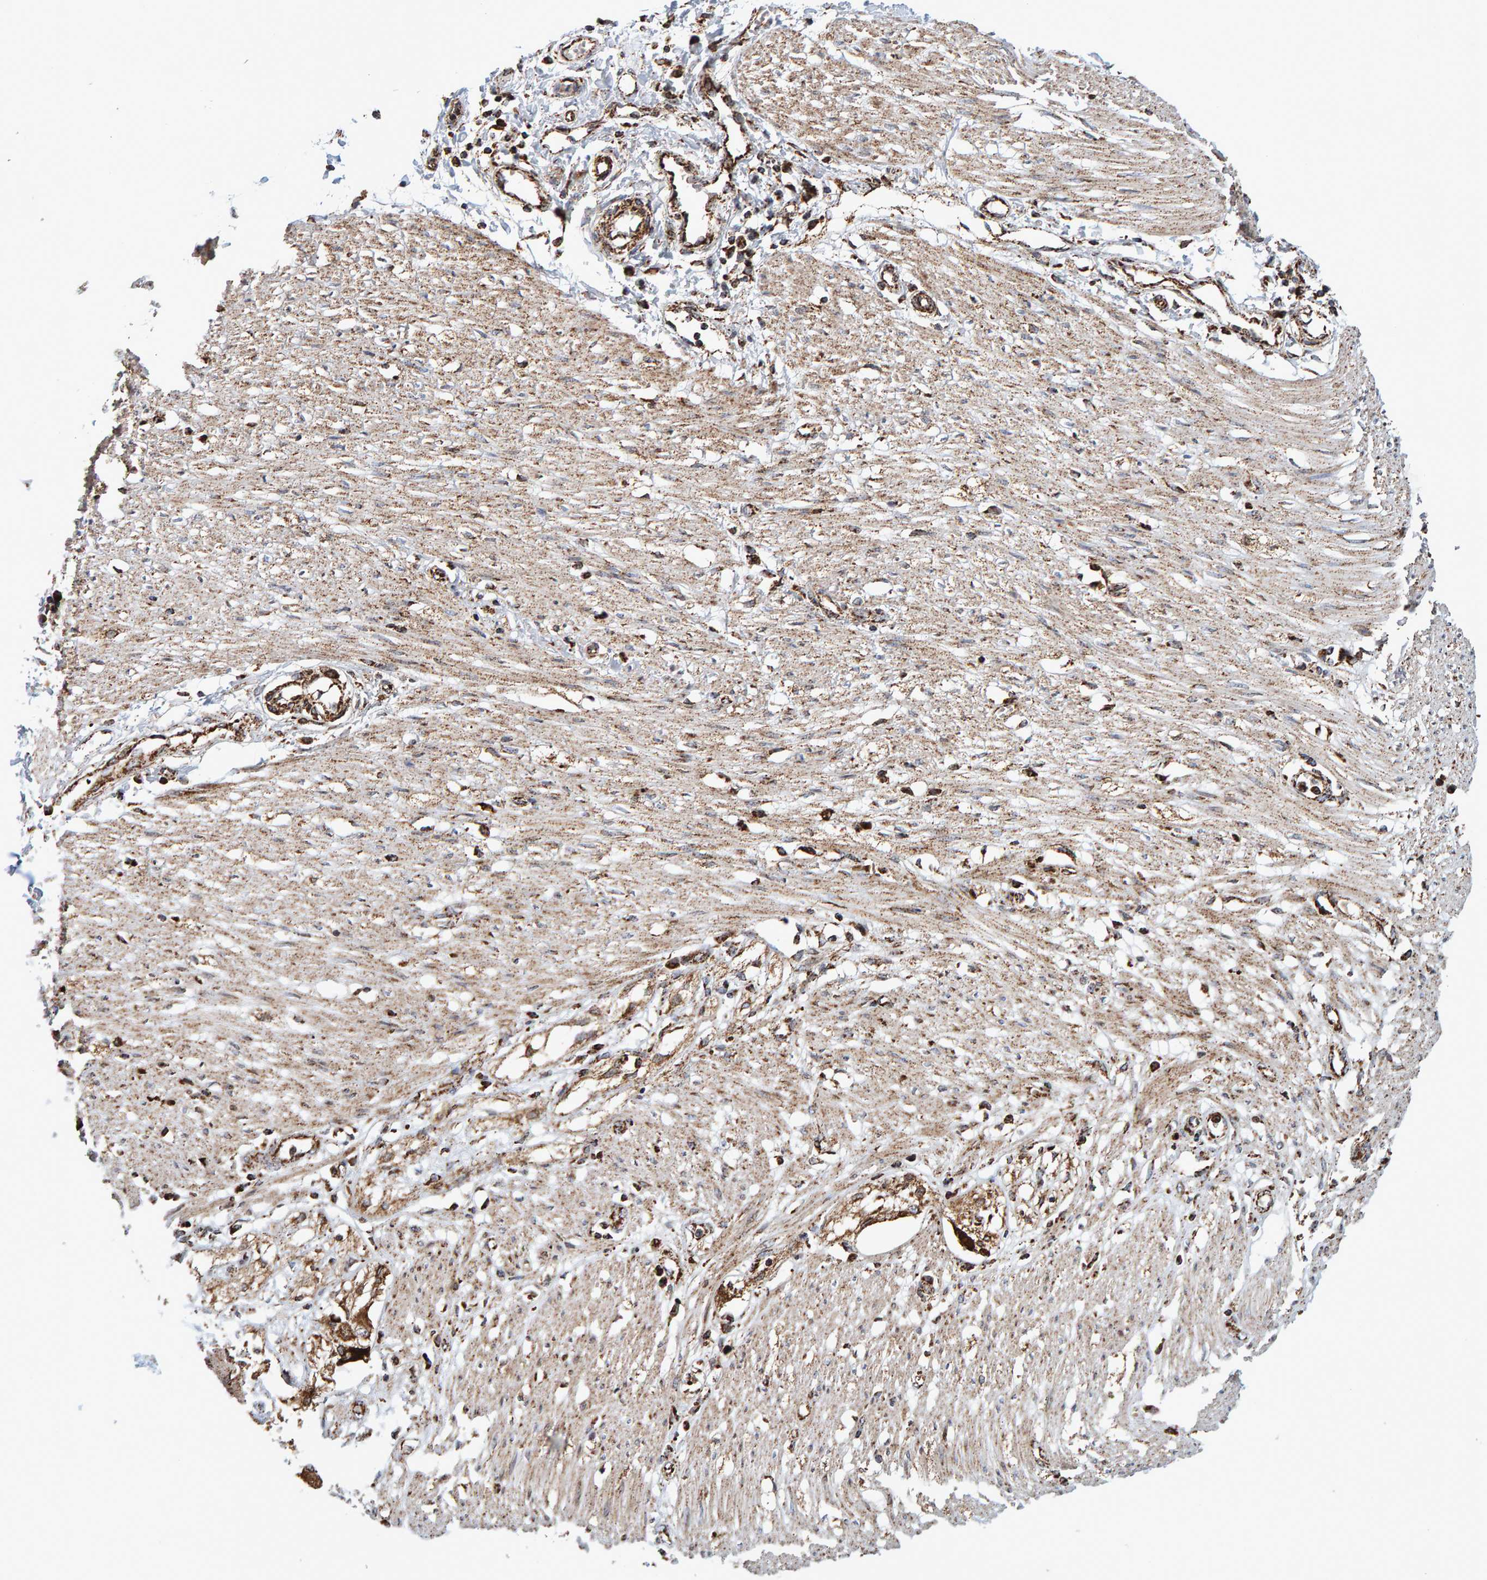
{"staining": {"intensity": "strong", "quantity": "25%-75%", "location": "cytoplasmic/membranous"}, "tissue": "soft tissue", "cell_type": "Fibroblasts", "image_type": "normal", "snomed": [{"axis": "morphology", "description": "Normal tissue, NOS"}, {"axis": "morphology", "description": "Adenocarcinoma, NOS"}, {"axis": "topography", "description": "Colon"}, {"axis": "topography", "description": "Peripheral nerve tissue"}], "caption": "This is a histology image of immunohistochemistry (IHC) staining of normal soft tissue, which shows strong positivity in the cytoplasmic/membranous of fibroblasts.", "gene": "MRPL45", "patient": {"sex": "male", "age": 14}}